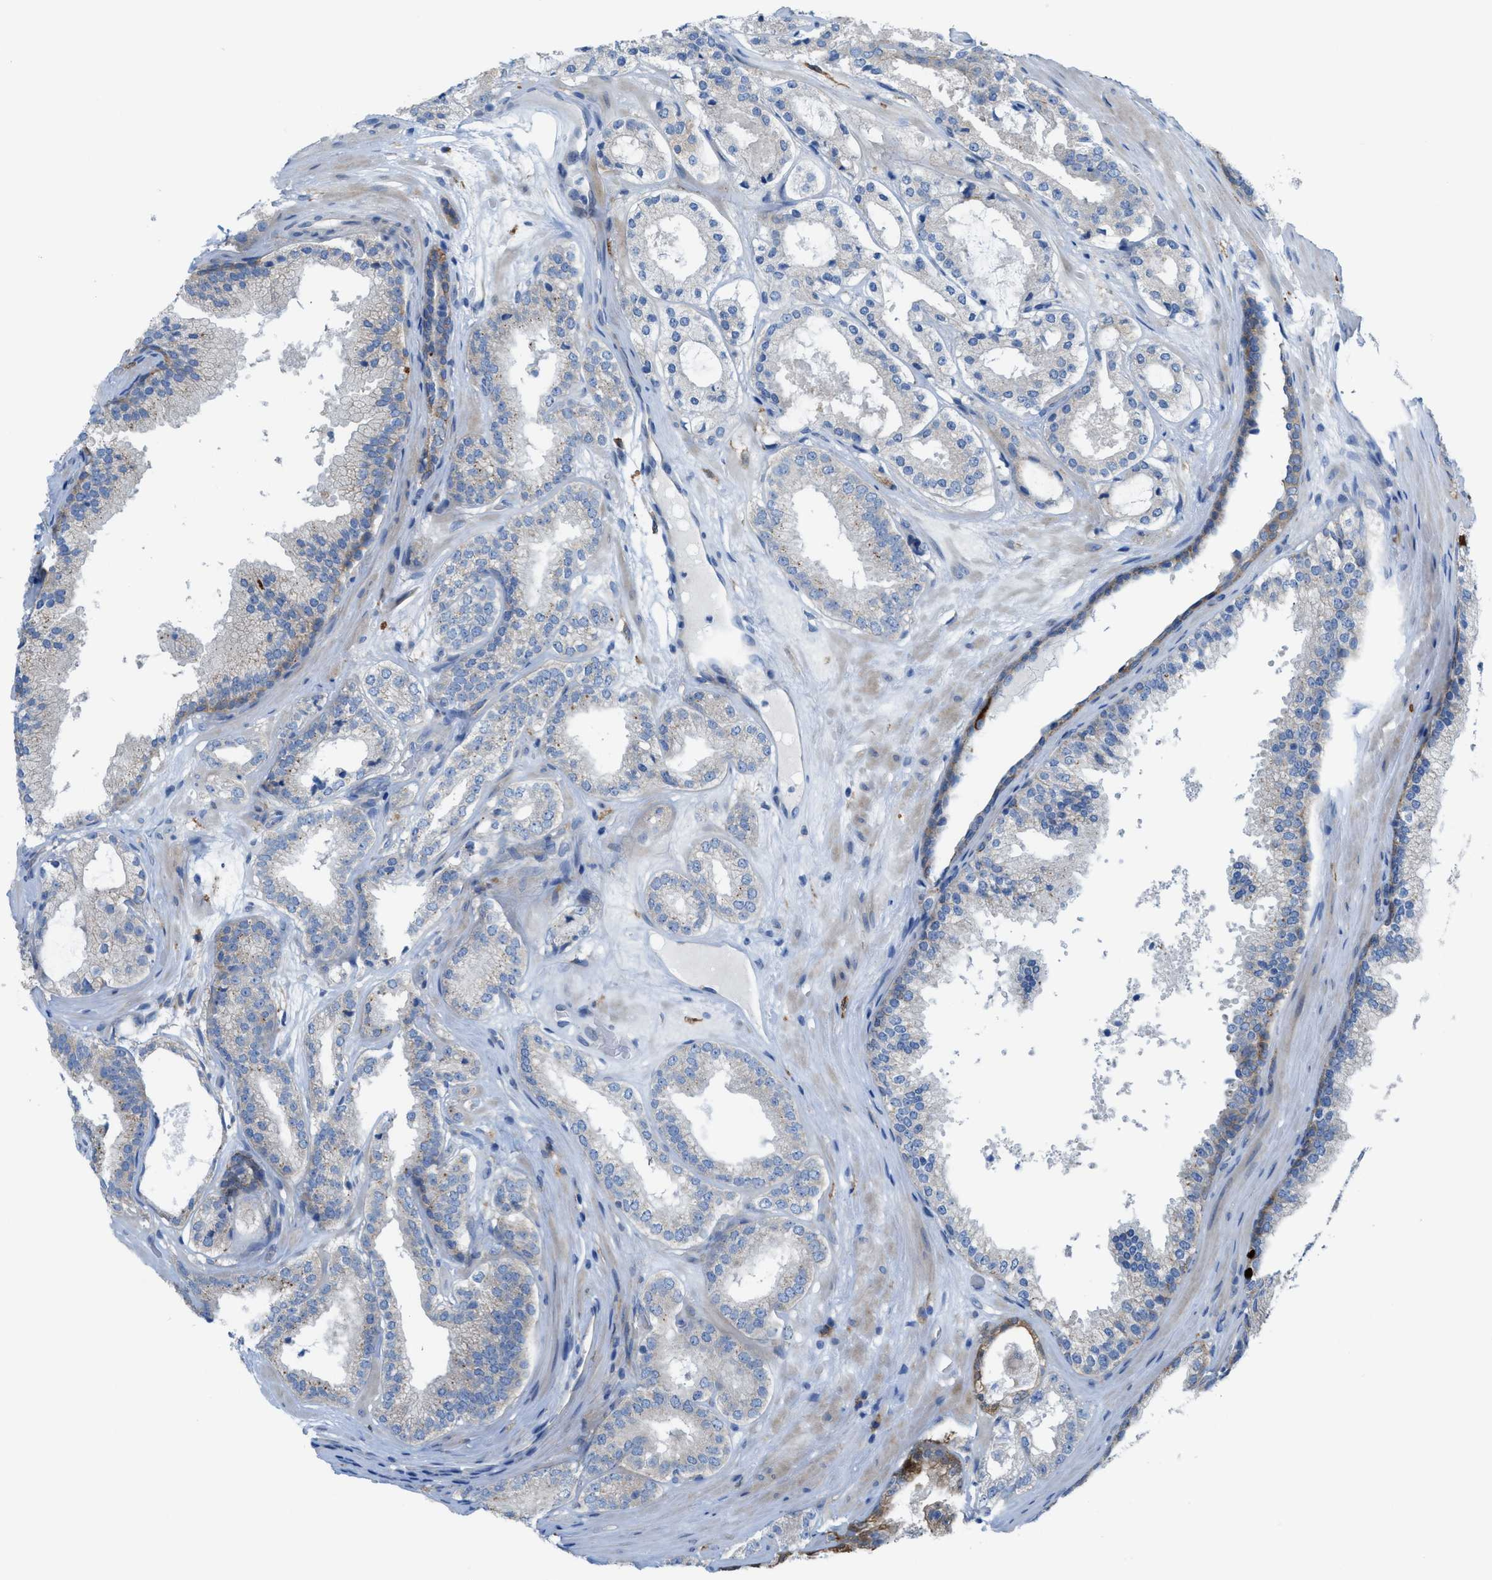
{"staining": {"intensity": "negative", "quantity": "none", "location": "none"}, "tissue": "prostate cancer", "cell_type": "Tumor cells", "image_type": "cancer", "snomed": [{"axis": "morphology", "description": "Adenocarcinoma, High grade"}, {"axis": "topography", "description": "Prostate"}], "caption": "Immunohistochemical staining of human prostate cancer shows no significant expression in tumor cells.", "gene": "EGFR", "patient": {"sex": "male", "age": 65}}